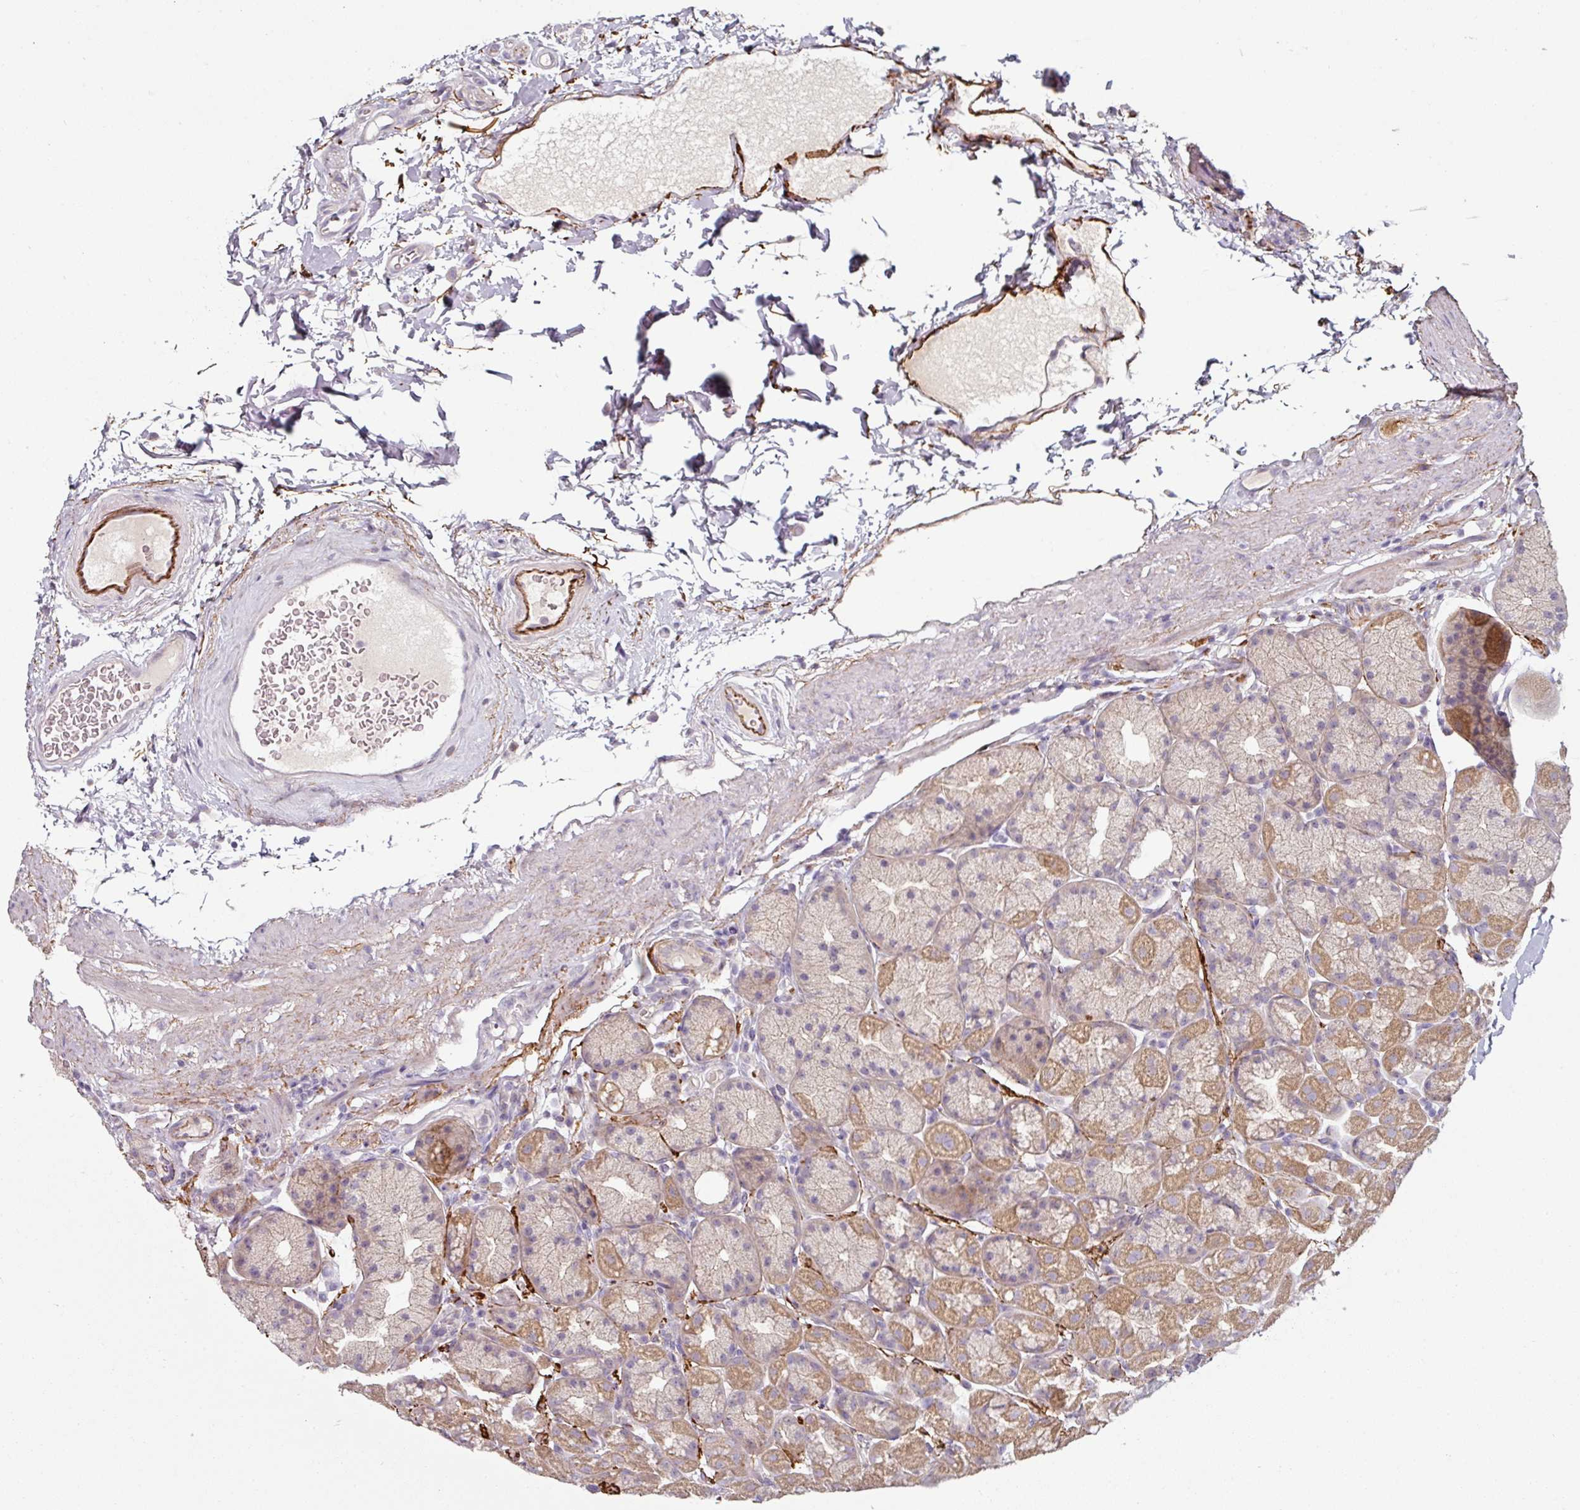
{"staining": {"intensity": "moderate", "quantity": "25%-75%", "location": "cytoplasmic/membranous"}, "tissue": "stomach", "cell_type": "Glandular cells", "image_type": "normal", "snomed": [{"axis": "morphology", "description": "Normal tissue, NOS"}, {"axis": "topography", "description": "Stomach, lower"}], "caption": "A brown stain highlights moderate cytoplasmic/membranous staining of a protein in glandular cells of normal stomach. (DAB = brown stain, brightfield microscopy at high magnification).", "gene": "MTMR14", "patient": {"sex": "male", "age": 67}}